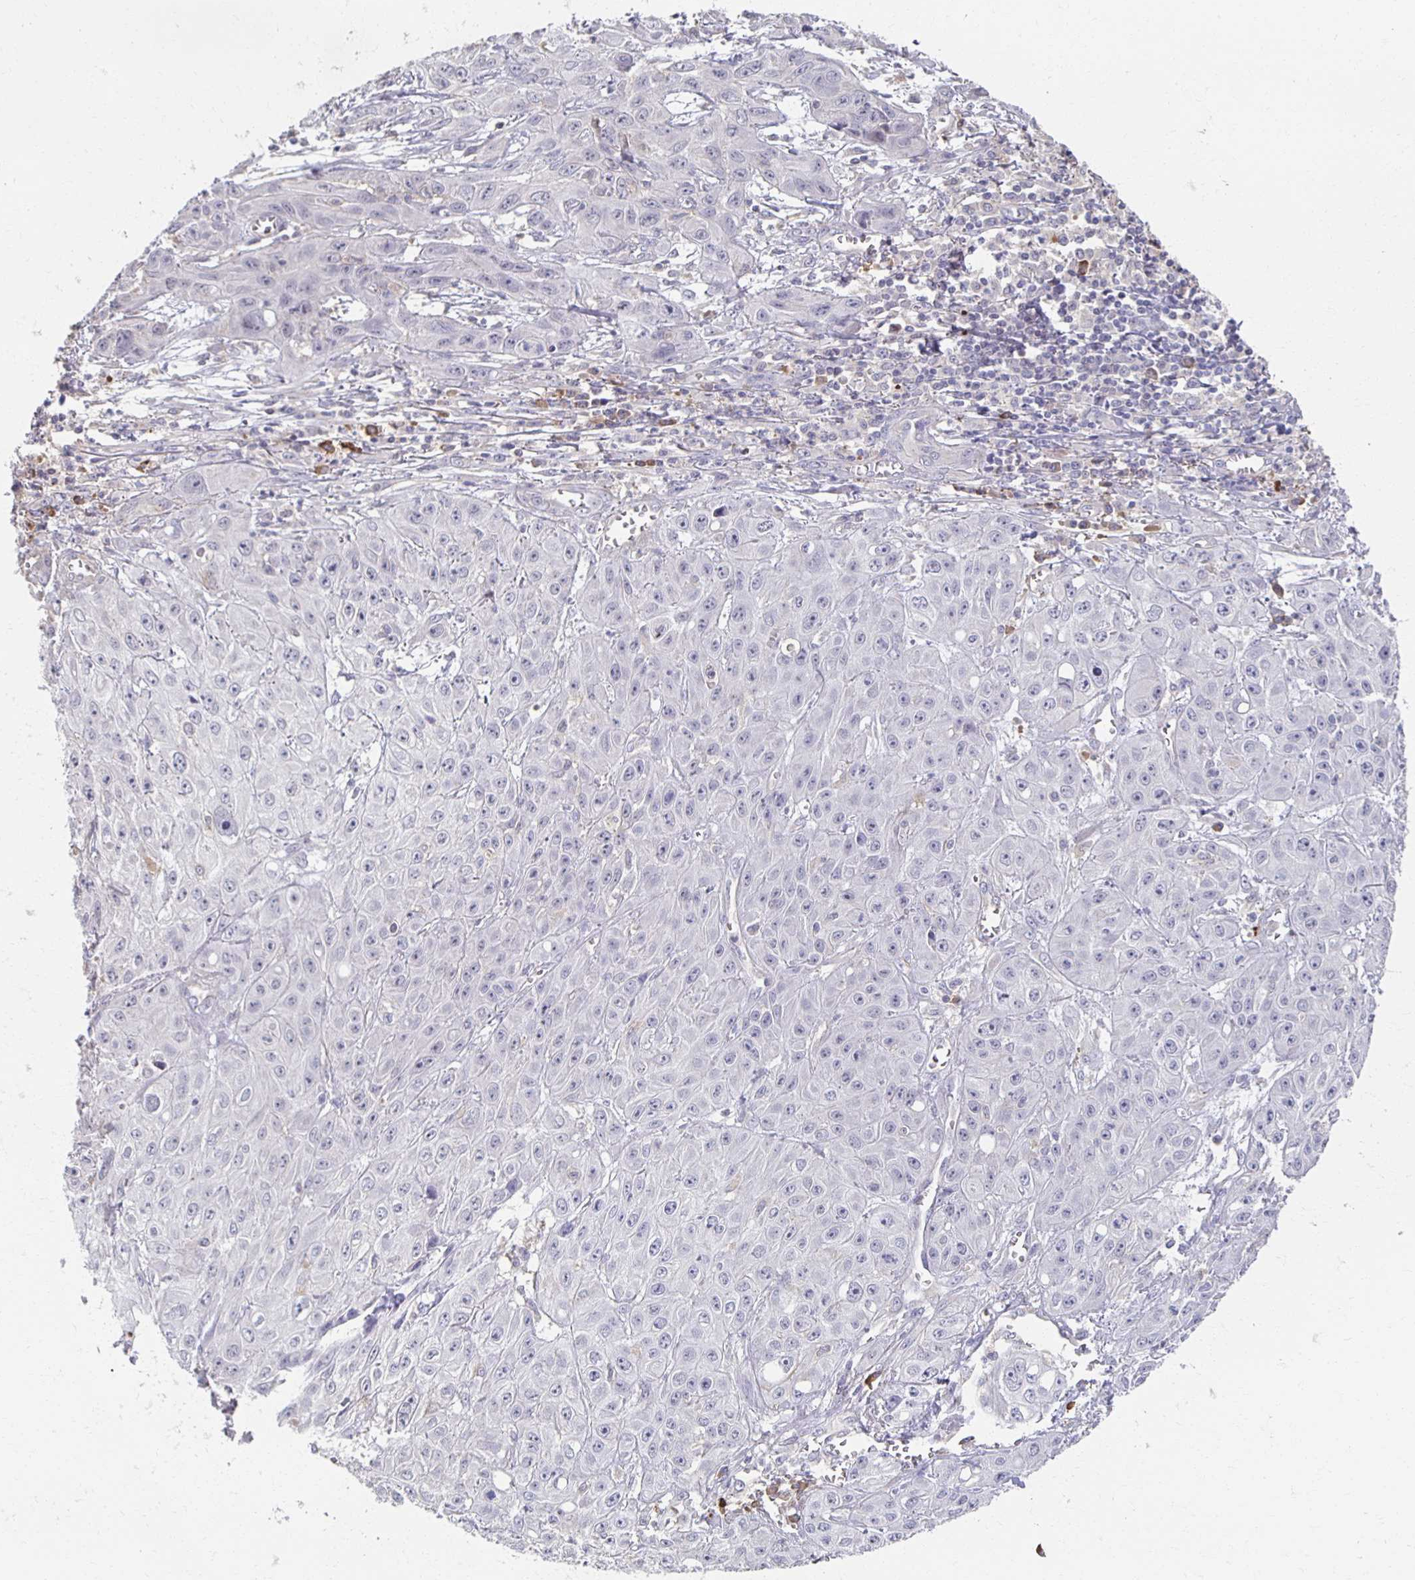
{"staining": {"intensity": "negative", "quantity": "none", "location": "none"}, "tissue": "skin cancer", "cell_type": "Tumor cells", "image_type": "cancer", "snomed": [{"axis": "morphology", "description": "Squamous cell carcinoma, NOS"}, {"axis": "topography", "description": "Skin"}, {"axis": "topography", "description": "Vulva"}], "caption": "There is no significant staining in tumor cells of skin cancer. (DAB immunohistochemistry (IHC), high magnification).", "gene": "ZNF692", "patient": {"sex": "female", "age": 71}}